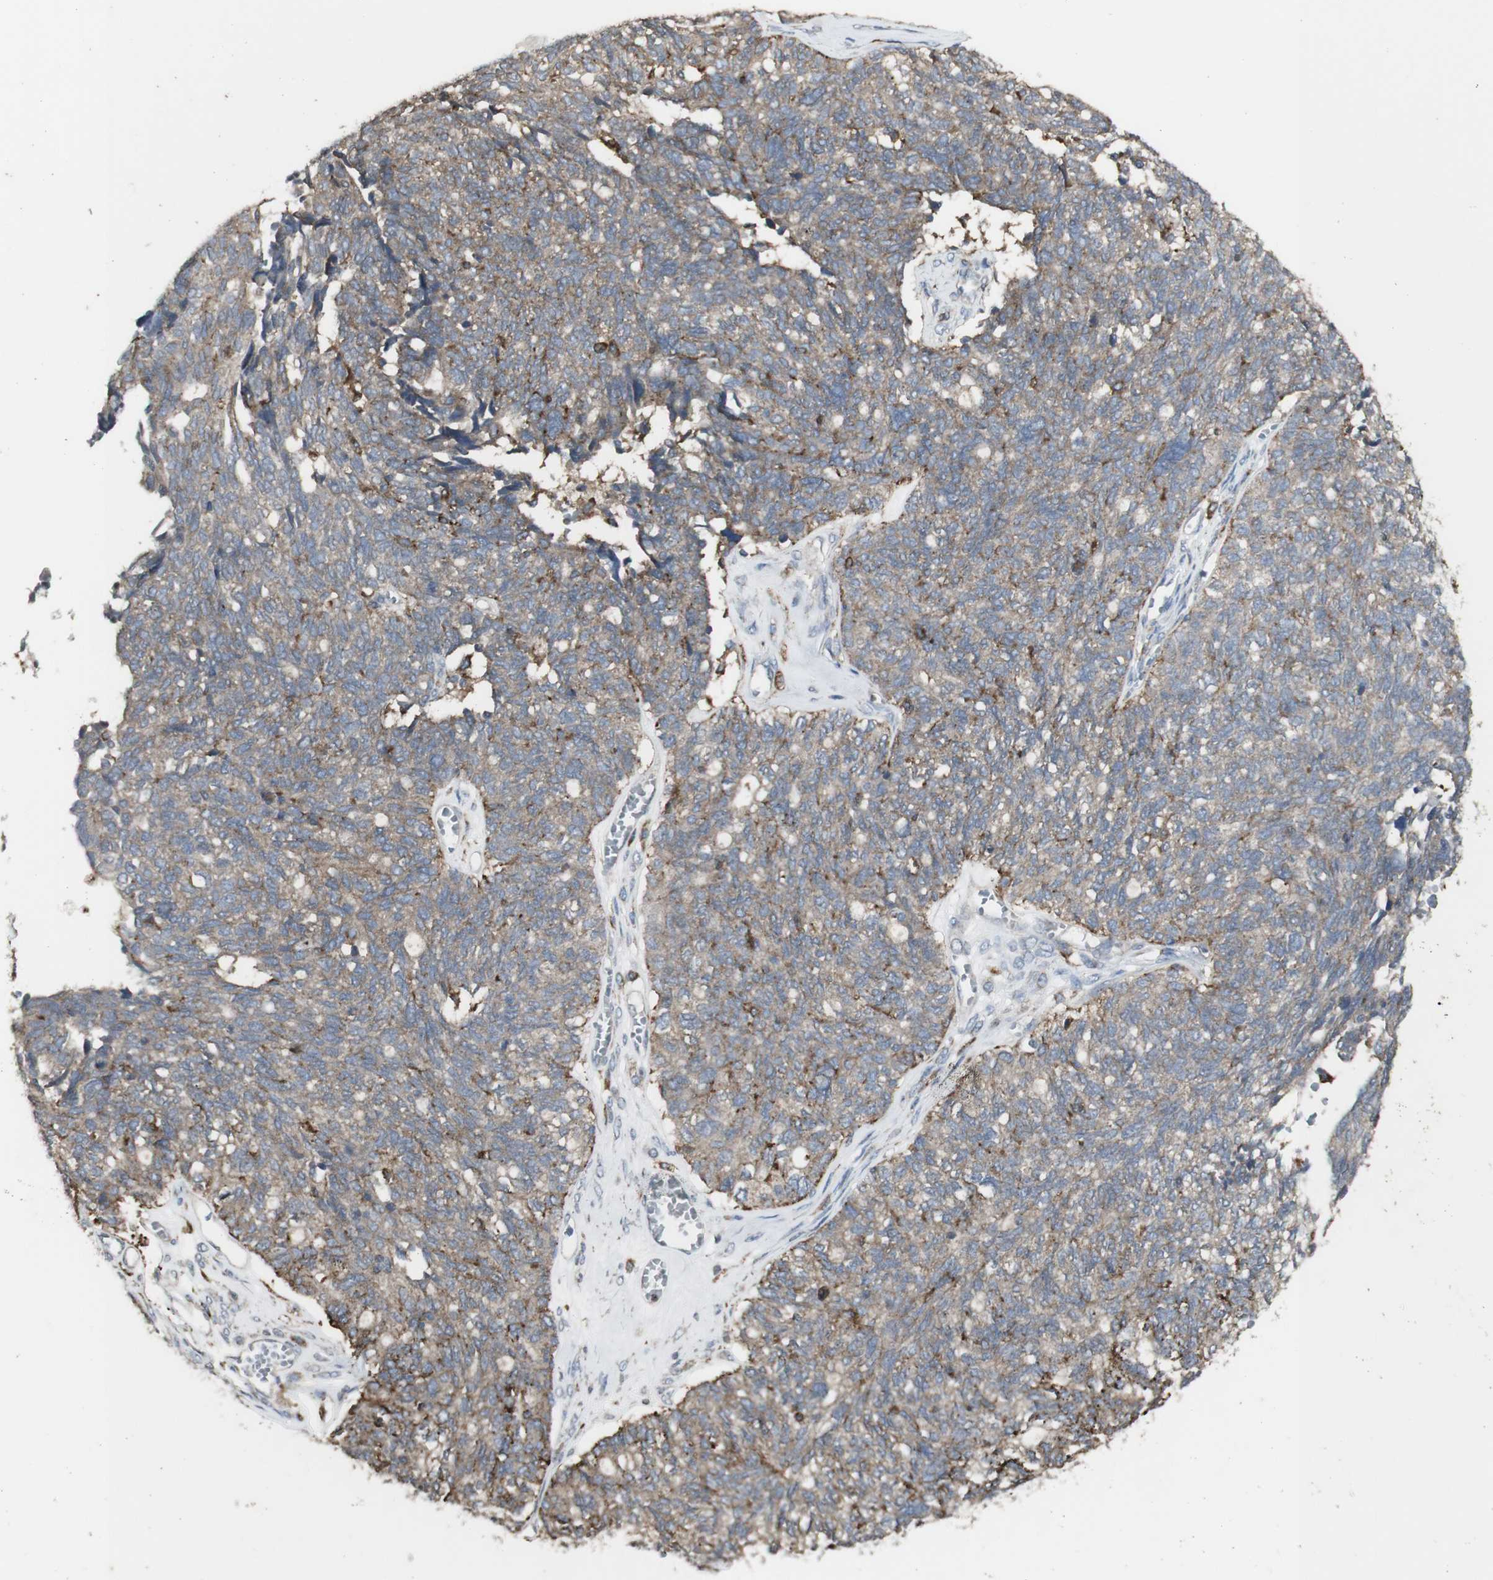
{"staining": {"intensity": "weak", "quantity": ">75%", "location": "cytoplasmic/membranous"}, "tissue": "ovarian cancer", "cell_type": "Tumor cells", "image_type": "cancer", "snomed": [{"axis": "morphology", "description": "Cystadenocarcinoma, serous, NOS"}, {"axis": "topography", "description": "Ovary"}], "caption": "This is a photomicrograph of IHC staining of serous cystadenocarcinoma (ovarian), which shows weak expression in the cytoplasmic/membranous of tumor cells.", "gene": "ATP6V1E1", "patient": {"sex": "female", "age": 79}}